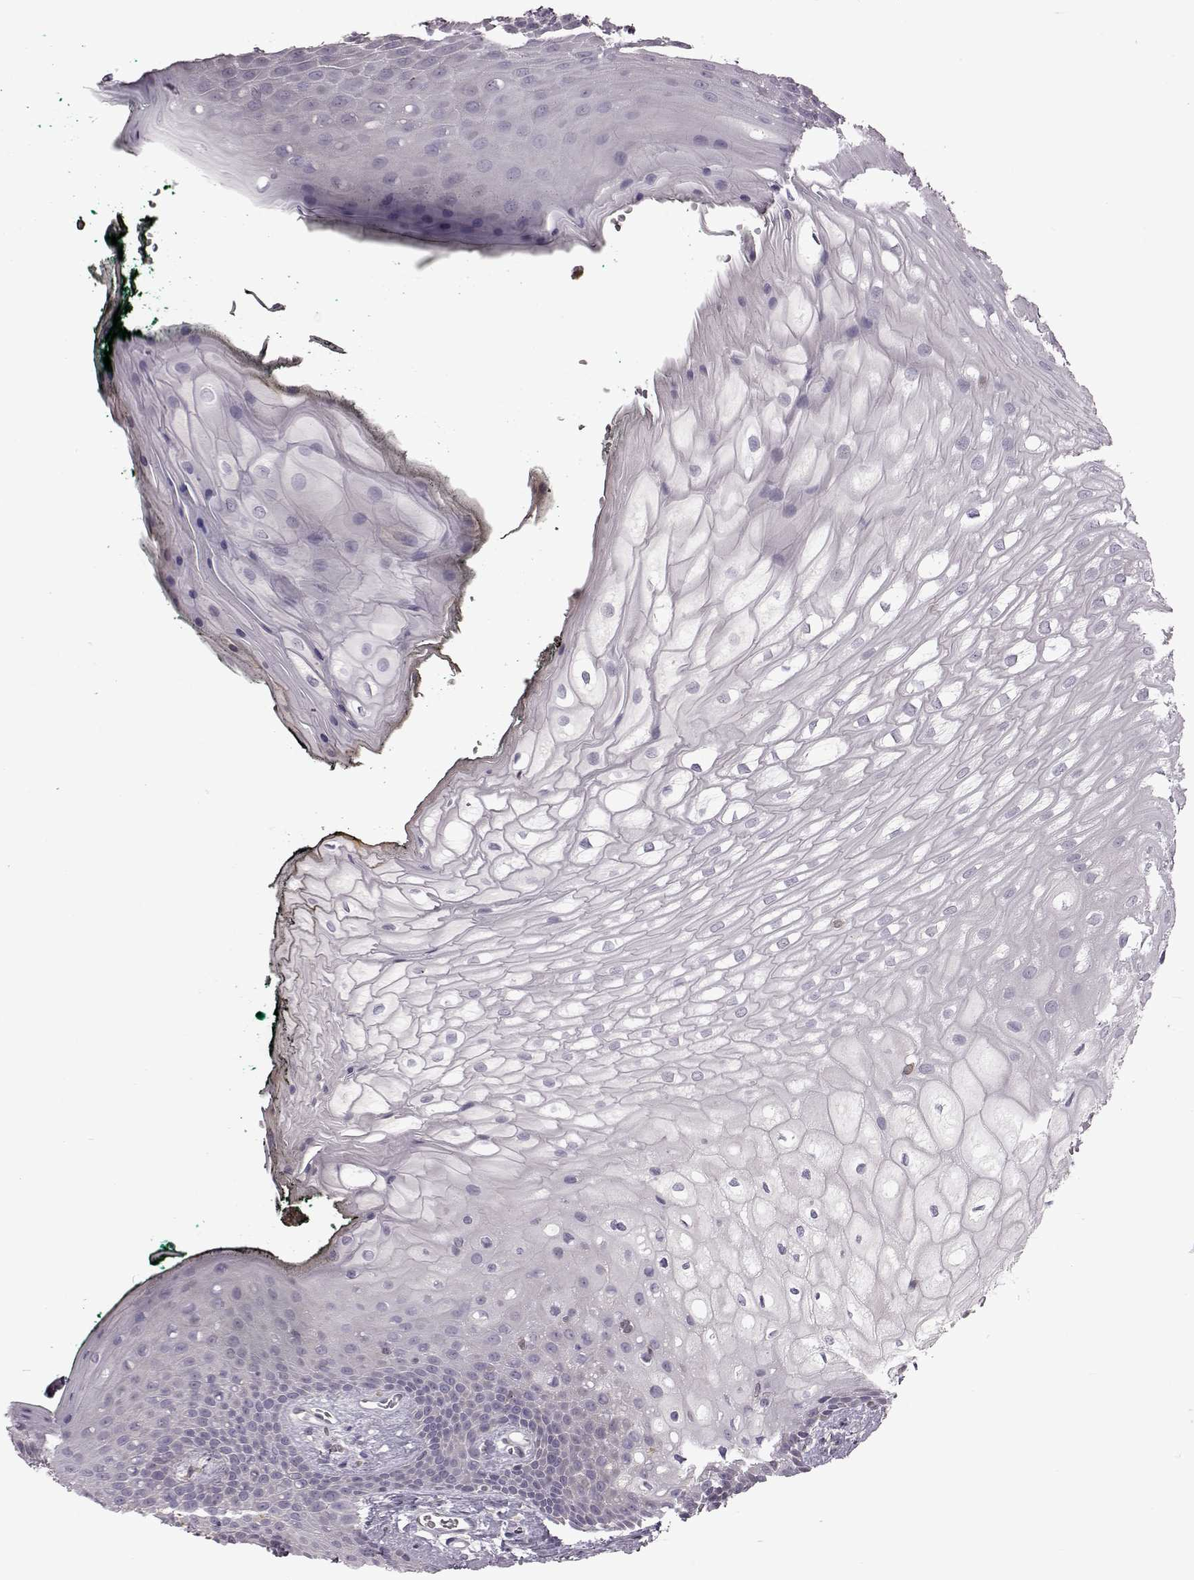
{"staining": {"intensity": "negative", "quantity": "none", "location": "none"}, "tissue": "oral mucosa", "cell_type": "Squamous epithelial cells", "image_type": "normal", "snomed": [{"axis": "morphology", "description": "Normal tissue, NOS"}, {"axis": "topography", "description": "Oral tissue"}, {"axis": "topography", "description": "Head-Neck"}], "caption": "Normal oral mucosa was stained to show a protein in brown. There is no significant positivity in squamous epithelial cells. (DAB (3,3'-diaminobenzidine) immunohistochemistry (IHC) with hematoxylin counter stain).", "gene": "B3GNT6", "patient": {"sex": "female", "age": 68}}